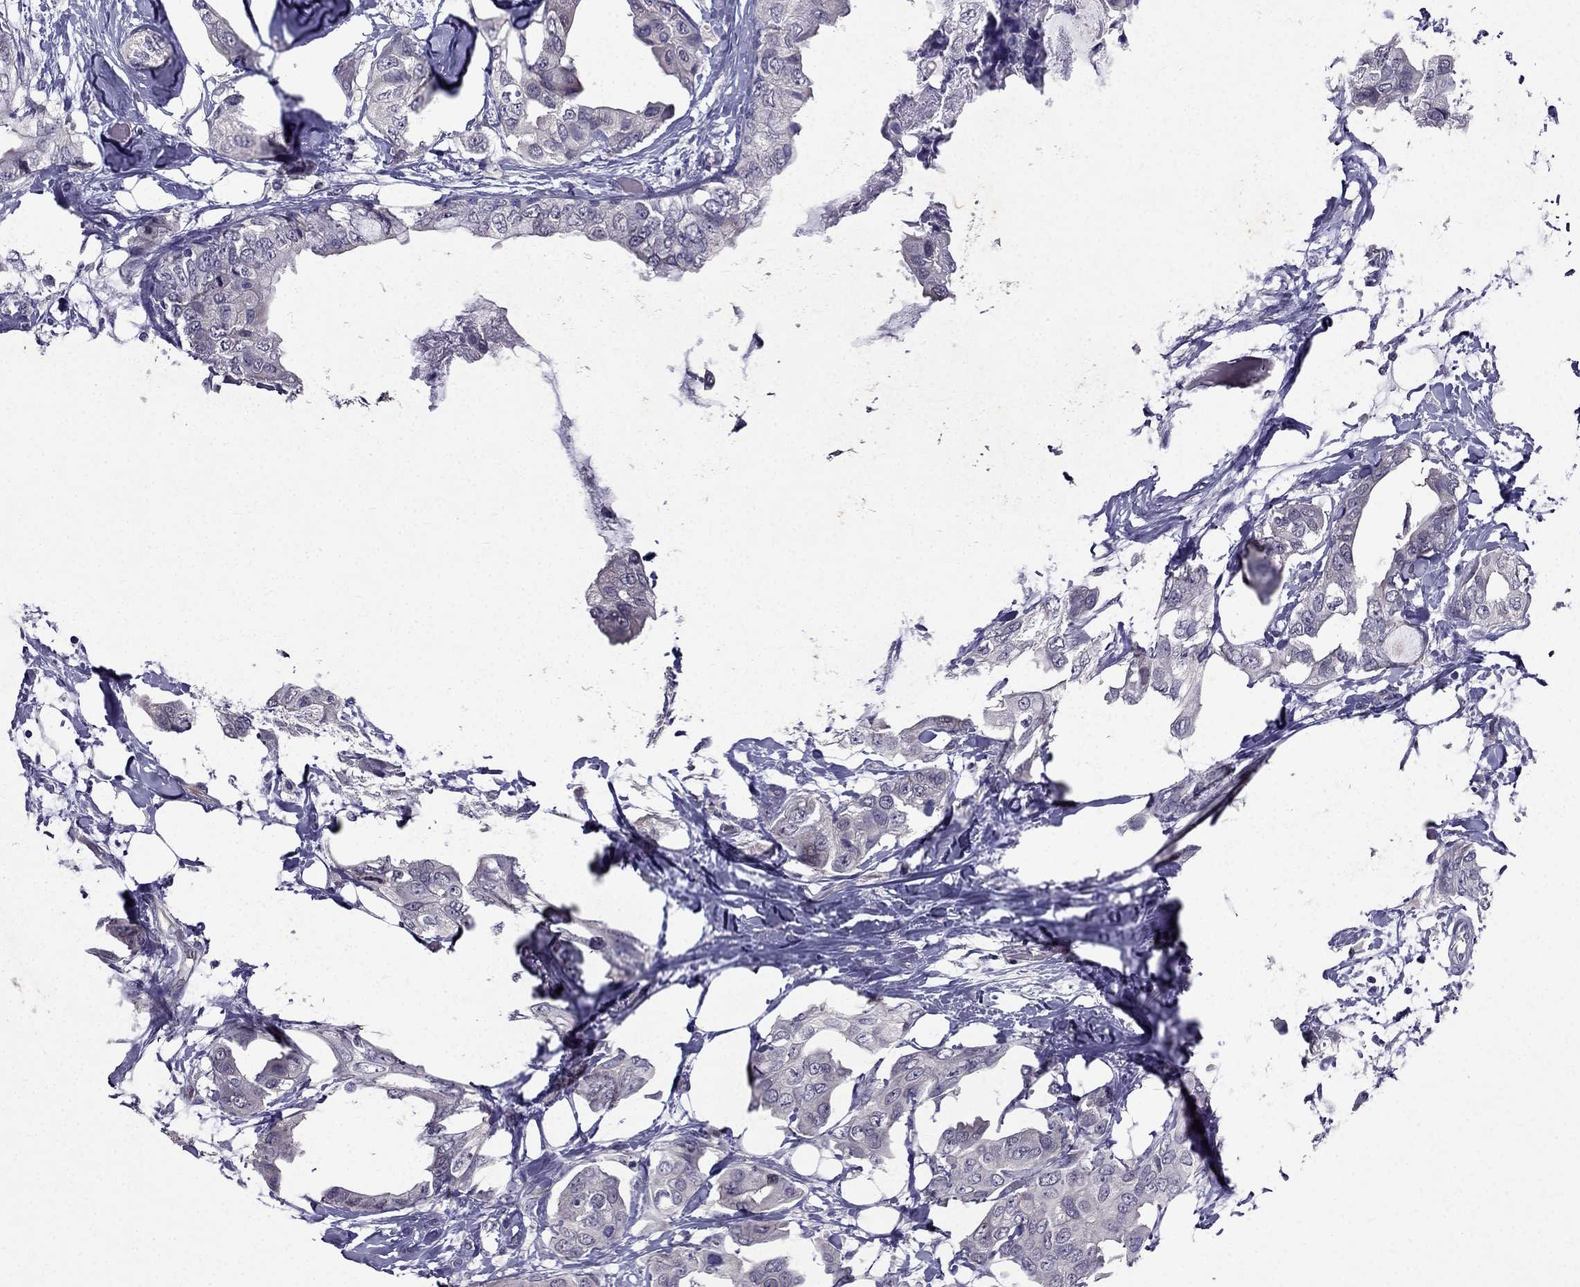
{"staining": {"intensity": "negative", "quantity": "none", "location": "none"}, "tissue": "breast cancer", "cell_type": "Tumor cells", "image_type": "cancer", "snomed": [{"axis": "morphology", "description": "Normal tissue, NOS"}, {"axis": "morphology", "description": "Duct carcinoma"}, {"axis": "topography", "description": "Breast"}], "caption": "Photomicrograph shows no significant protein staining in tumor cells of breast cancer (infiltrating ductal carcinoma).", "gene": "DUSP15", "patient": {"sex": "female", "age": 40}}